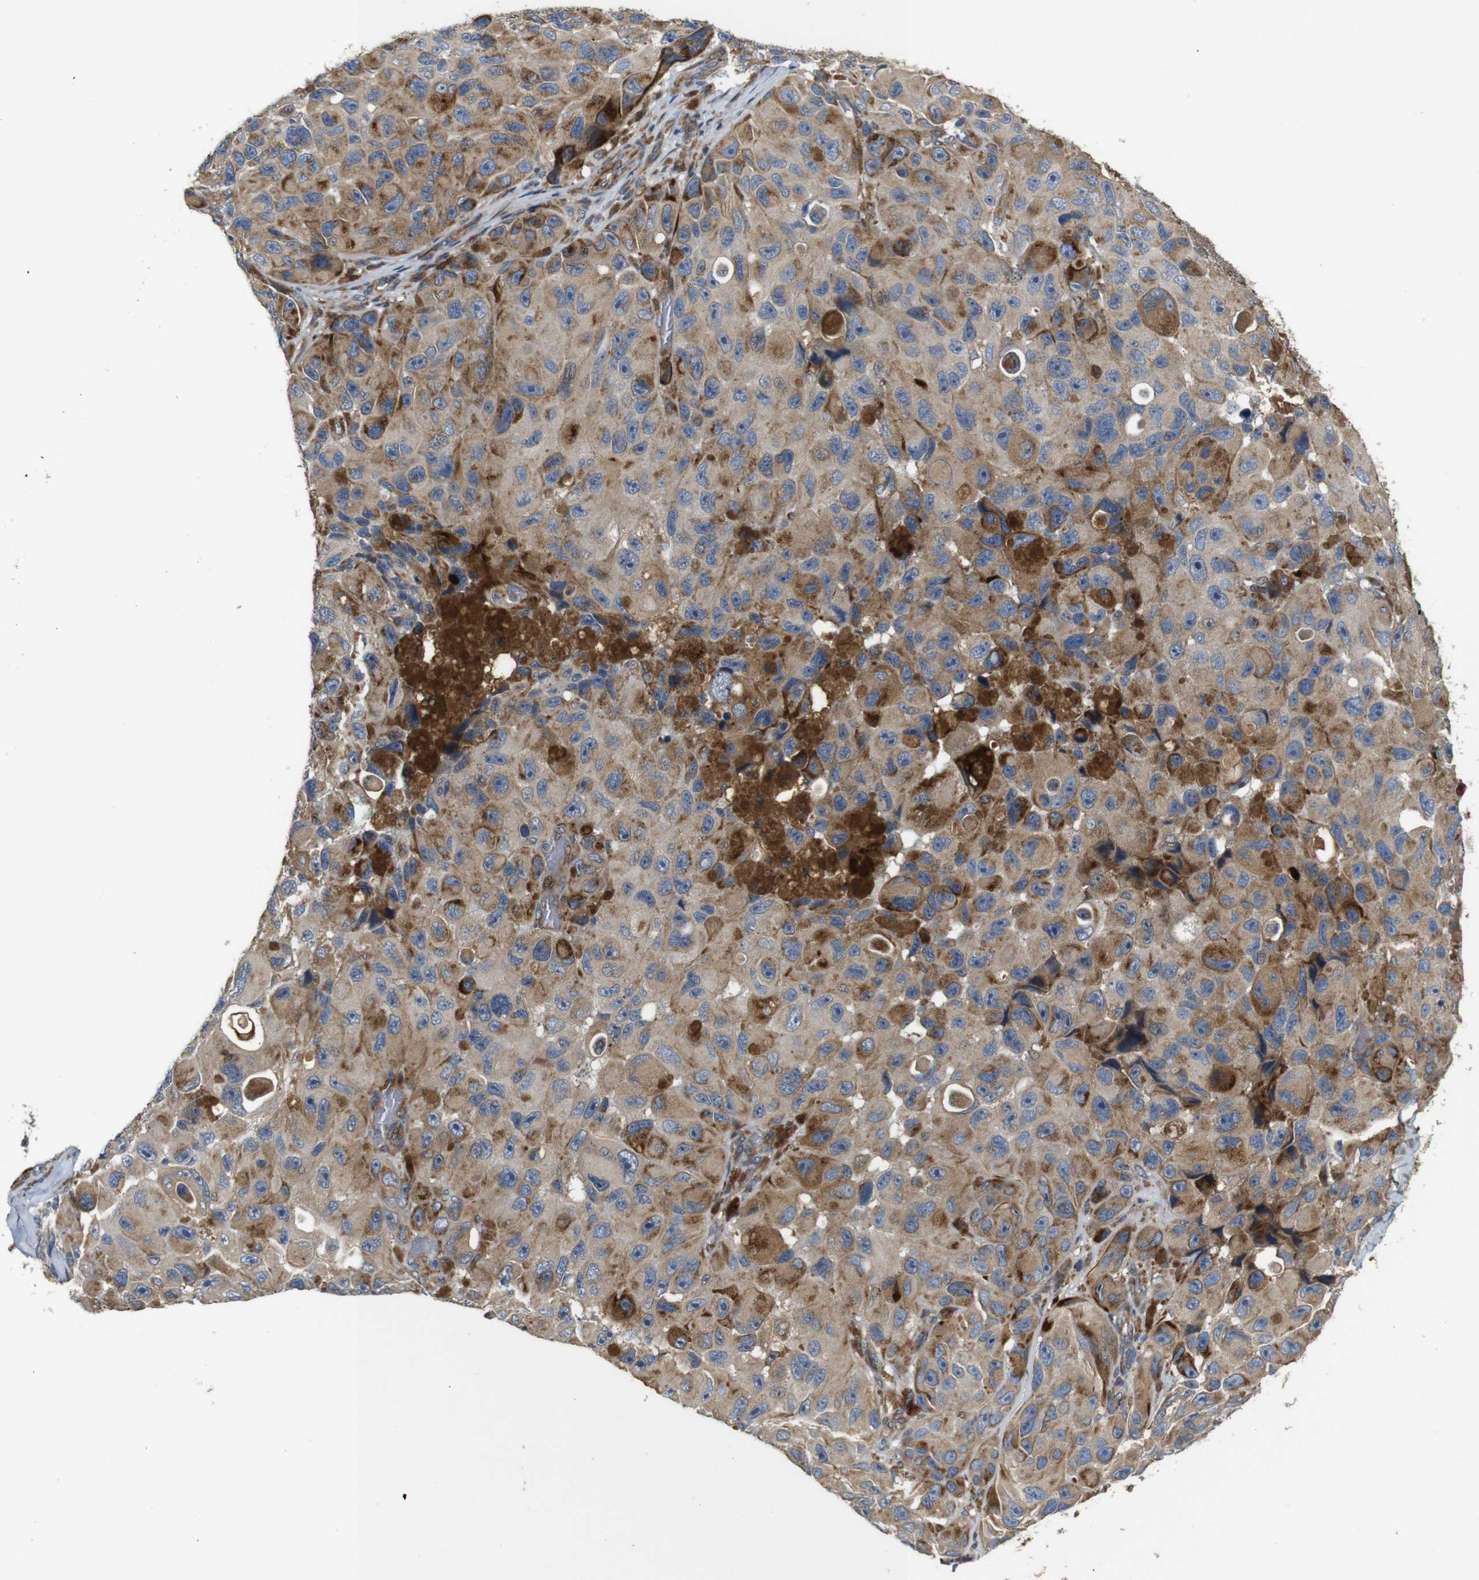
{"staining": {"intensity": "moderate", "quantity": ">75%", "location": "cytoplasmic/membranous"}, "tissue": "melanoma", "cell_type": "Tumor cells", "image_type": "cancer", "snomed": [{"axis": "morphology", "description": "Malignant melanoma, NOS"}, {"axis": "topography", "description": "Skin"}], "caption": "This image shows melanoma stained with IHC to label a protein in brown. The cytoplasmic/membranous of tumor cells show moderate positivity for the protein. Nuclei are counter-stained blue.", "gene": "UBE2G2", "patient": {"sex": "female", "age": 73}}